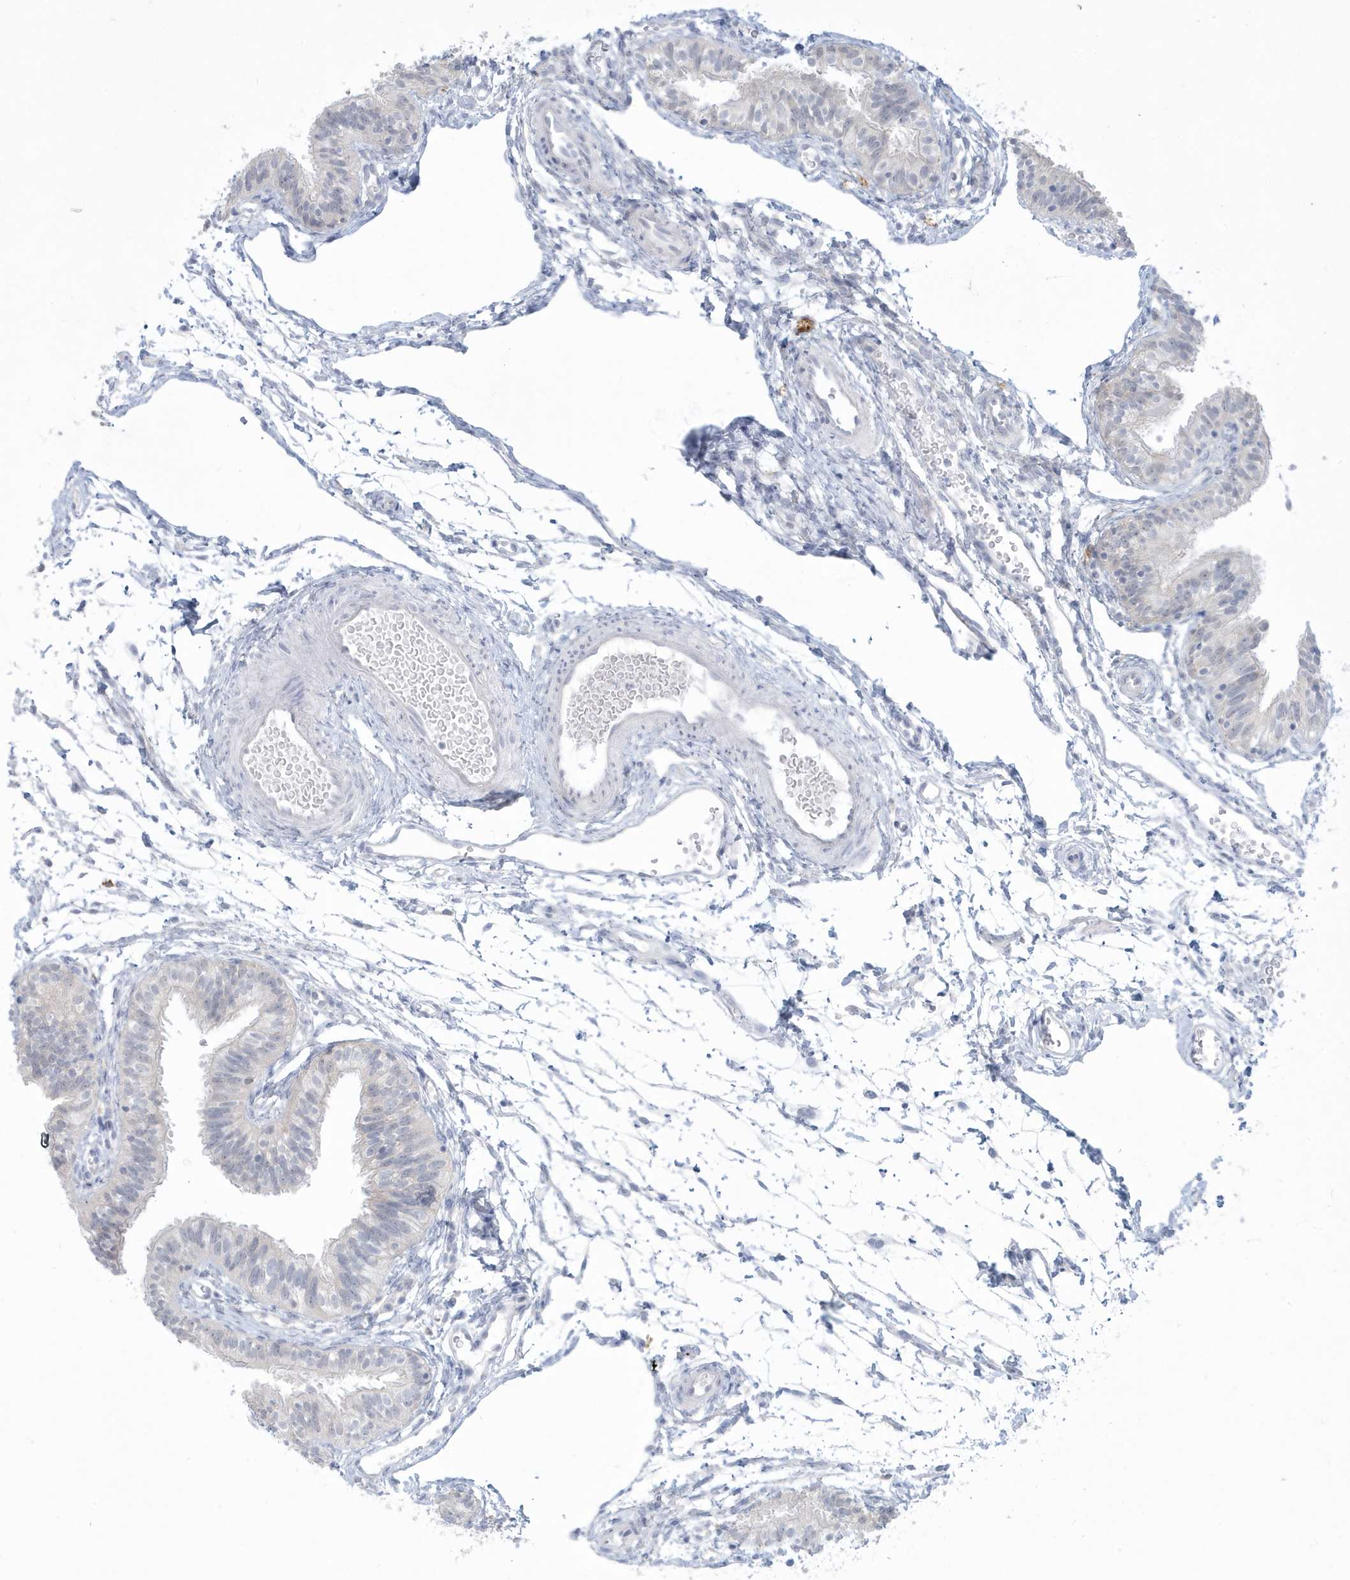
{"staining": {"intensity": "negative", "quantity": "none", "location": "none"}, "tissue": "fallopian tube", "cell_type": "Glandular cells", "image_type": "normal", "snomed": [{"axis": "morphology", "description": "Normal tissue, NOS"}, {"axis": "topography", "description": "Fallopian tube"}], "caption": "DAB immunohistochemical staining of normal human fallopian tube reveals no significant positivity in glandular cells.", "gene": "HERC6", "patient": {"sex": "female", "age": 35}}